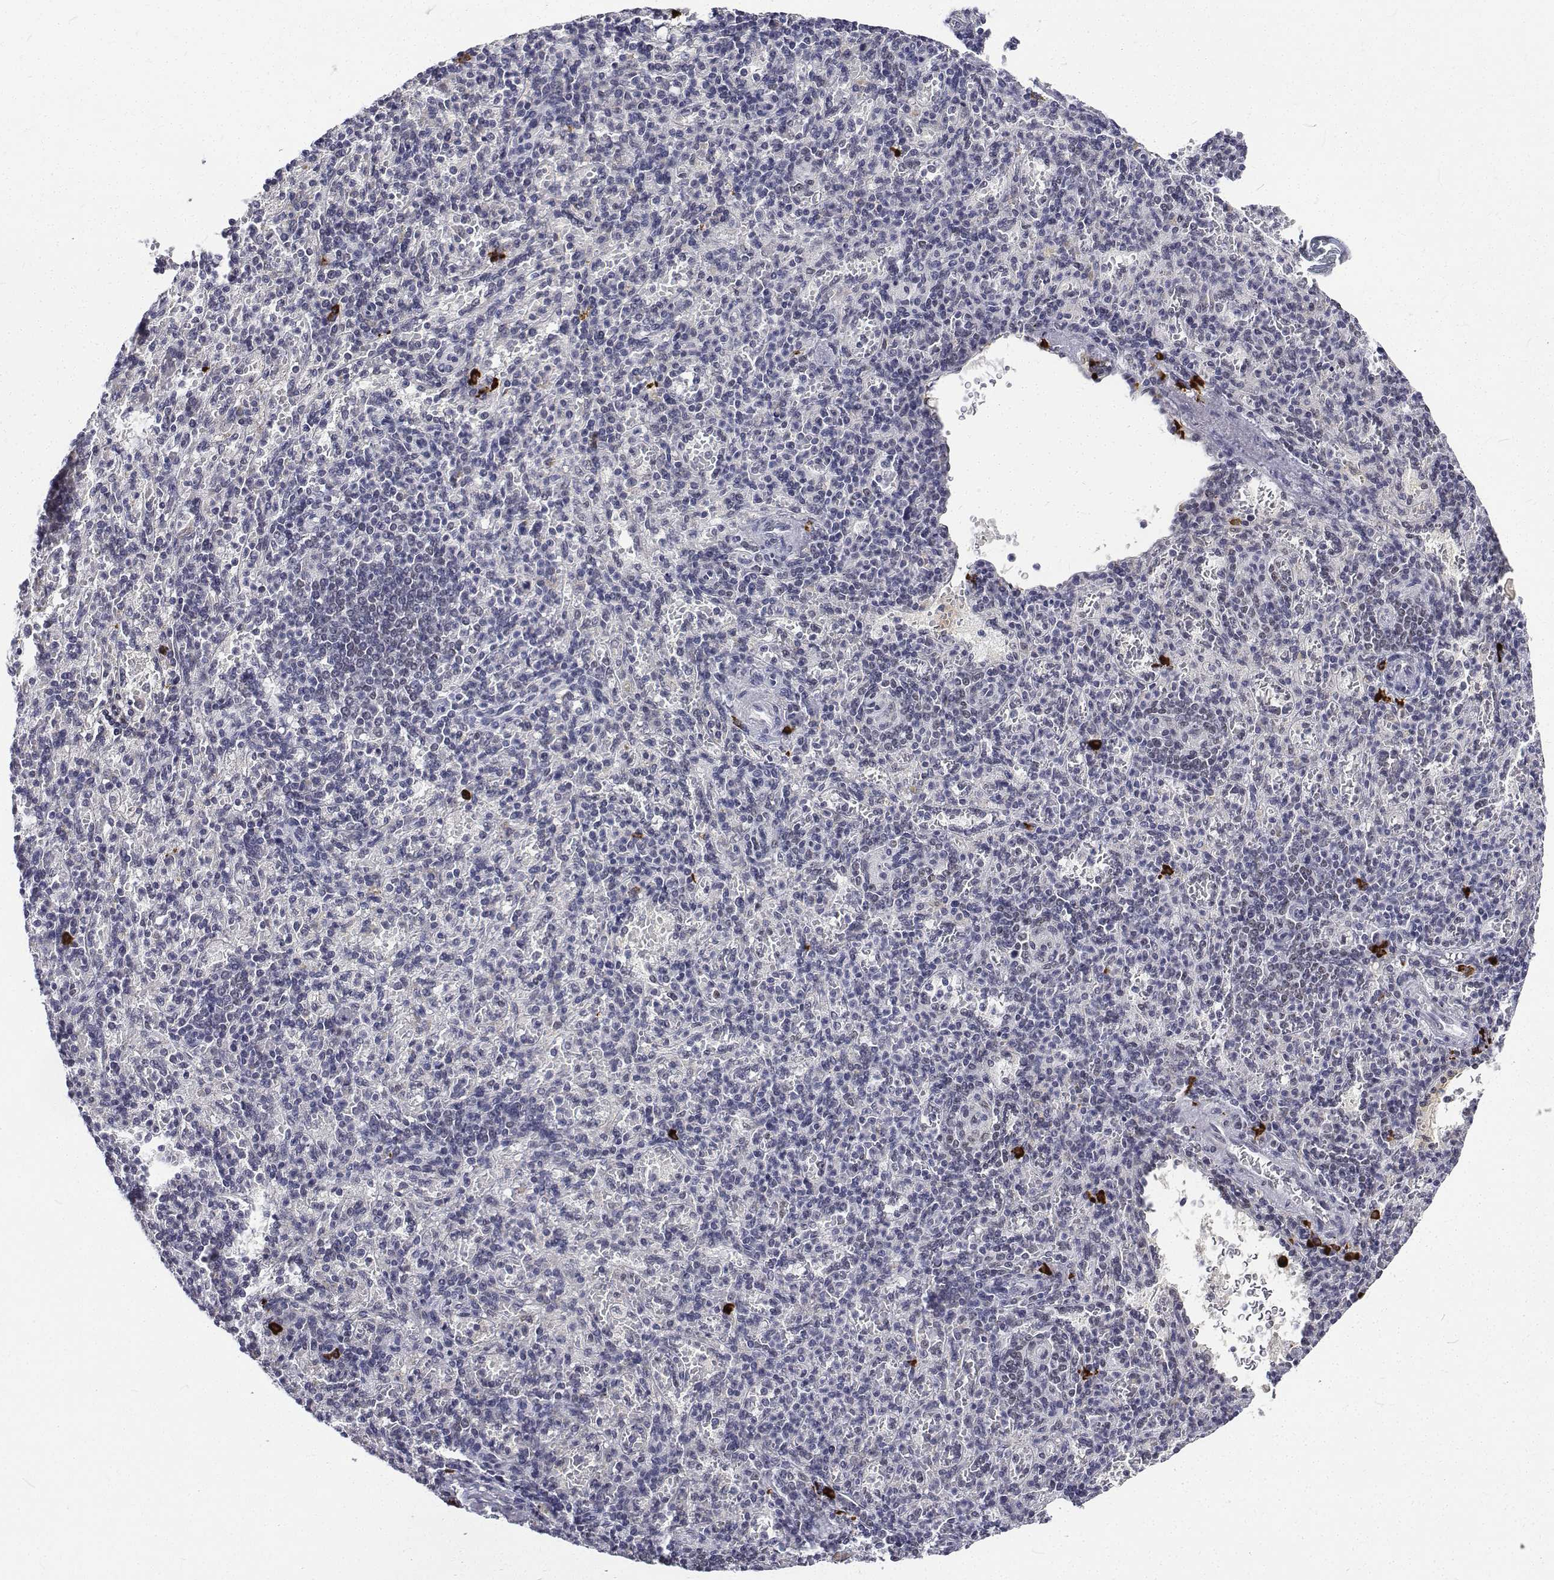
{"staining": {"intensity": "weak", "quantity": "25%-75%", "location": "nuclear"}, "tissue": "spleen", "cell_type": "Cells in red pulp", "image_type": "normal", "snomed": [{"axis": "morphology", "description": "Normal tissue, NOS"}, {"axis": "topography", "description": "Spleen"}], "caption": "Spleen stained for a protein shows weak nuclear positivity in cells in red pulp. The staining is performed using DAB (3,3'-diaminobenzidine) brown chromogen to label protein expression. The nuclei are counter-stained blue using hematoxylin.", "gene": "ATRX", "patient": {"sex": "female", "age": 74}}